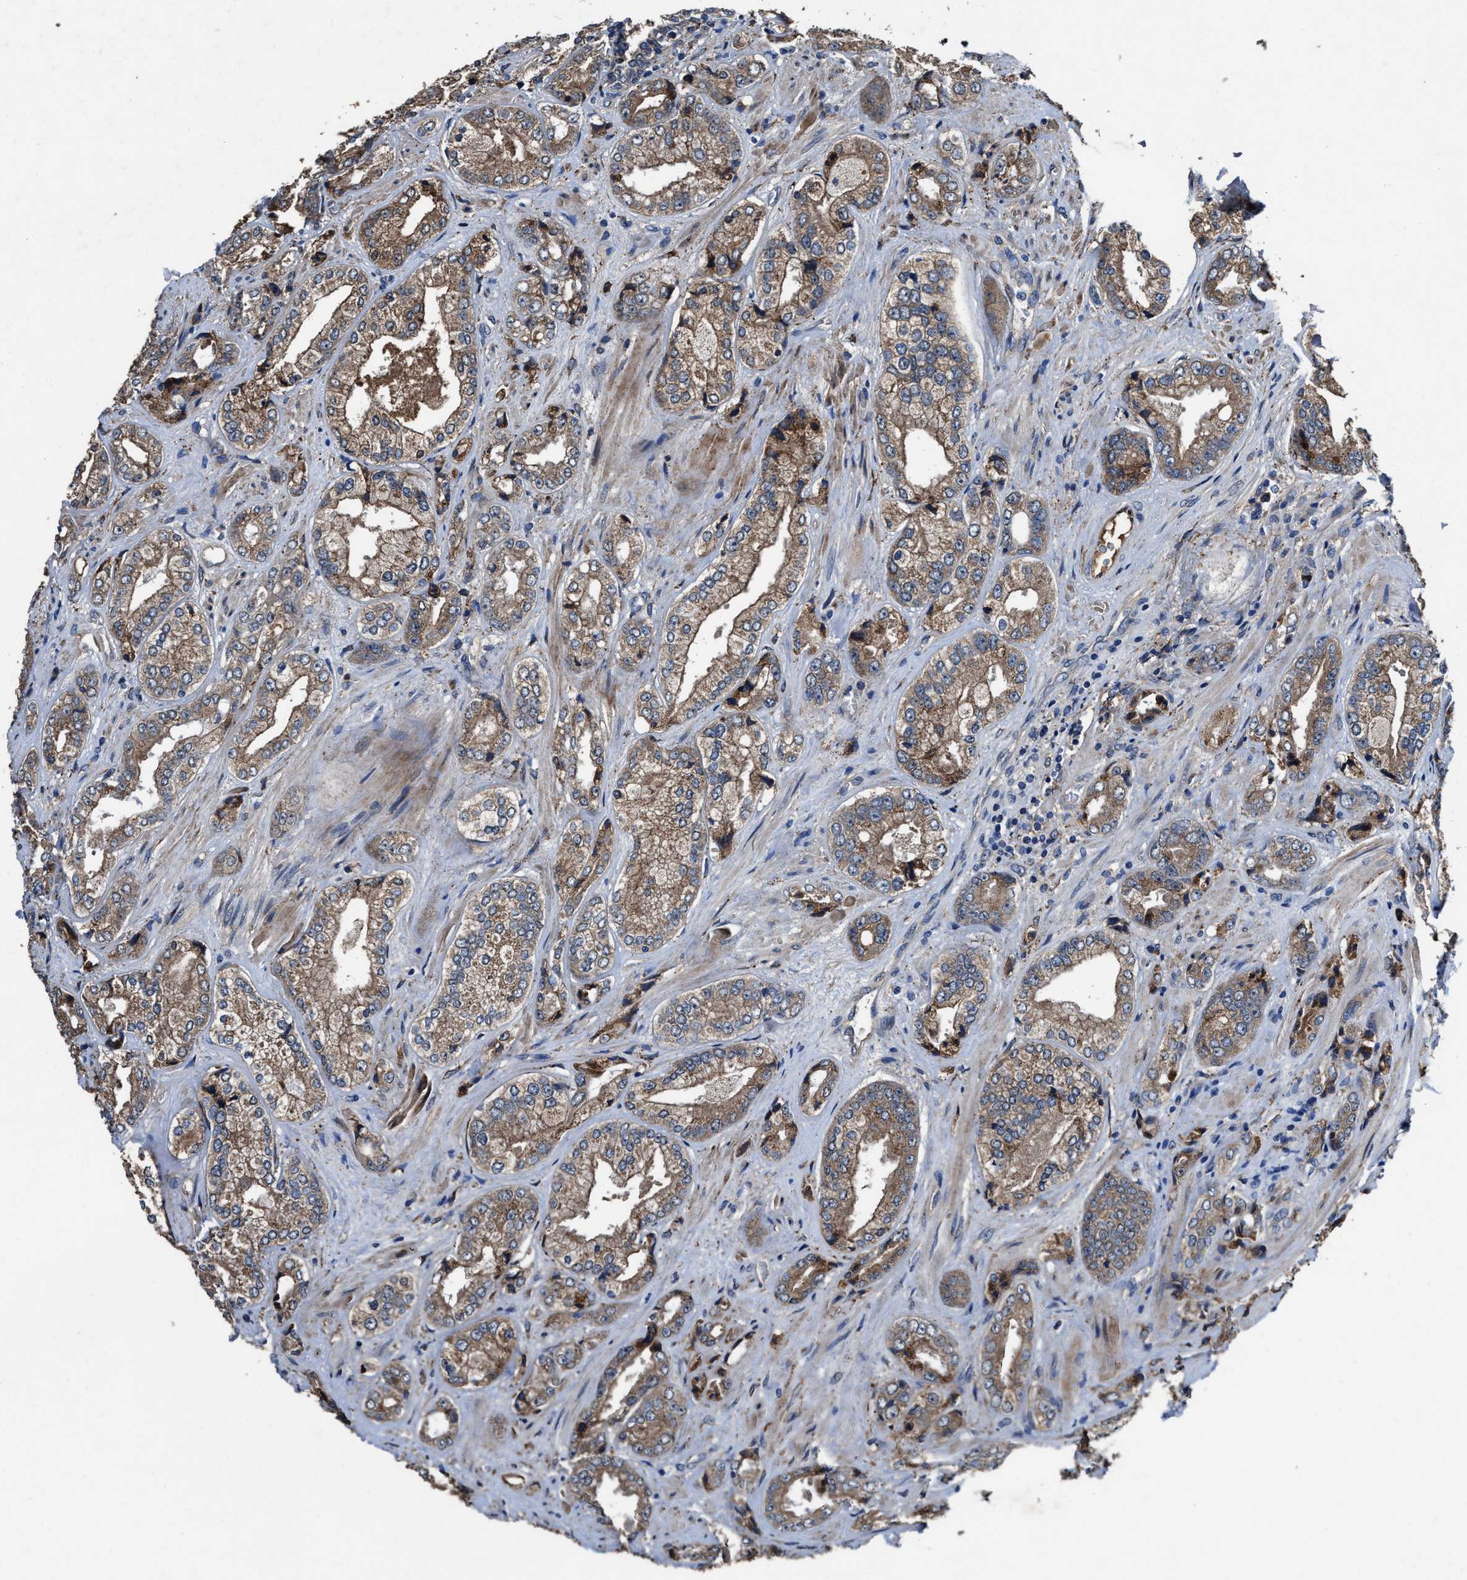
{"staining": {"intensity": "moderate", "quantity": ">75%", "location": "cytoplasmic/membranous"}, "tissue": "prostate cancer", "cell_type": "Tumor cells", "image_type": "cancer", "snomed": [{"axis": "morphology", "description": "Adenocarcinoma, High grade"}, {"axis": "topography", "description": "Prostate"}], "caption": "The immunohistochemical stain labels moderate cytoplasmic/membranous positivity in tumor cells of prostate cancer (high-grade adenocarcinoma) tissue.", "gene": "IDNK", "patient": {"sex": "male", "age": 61}}